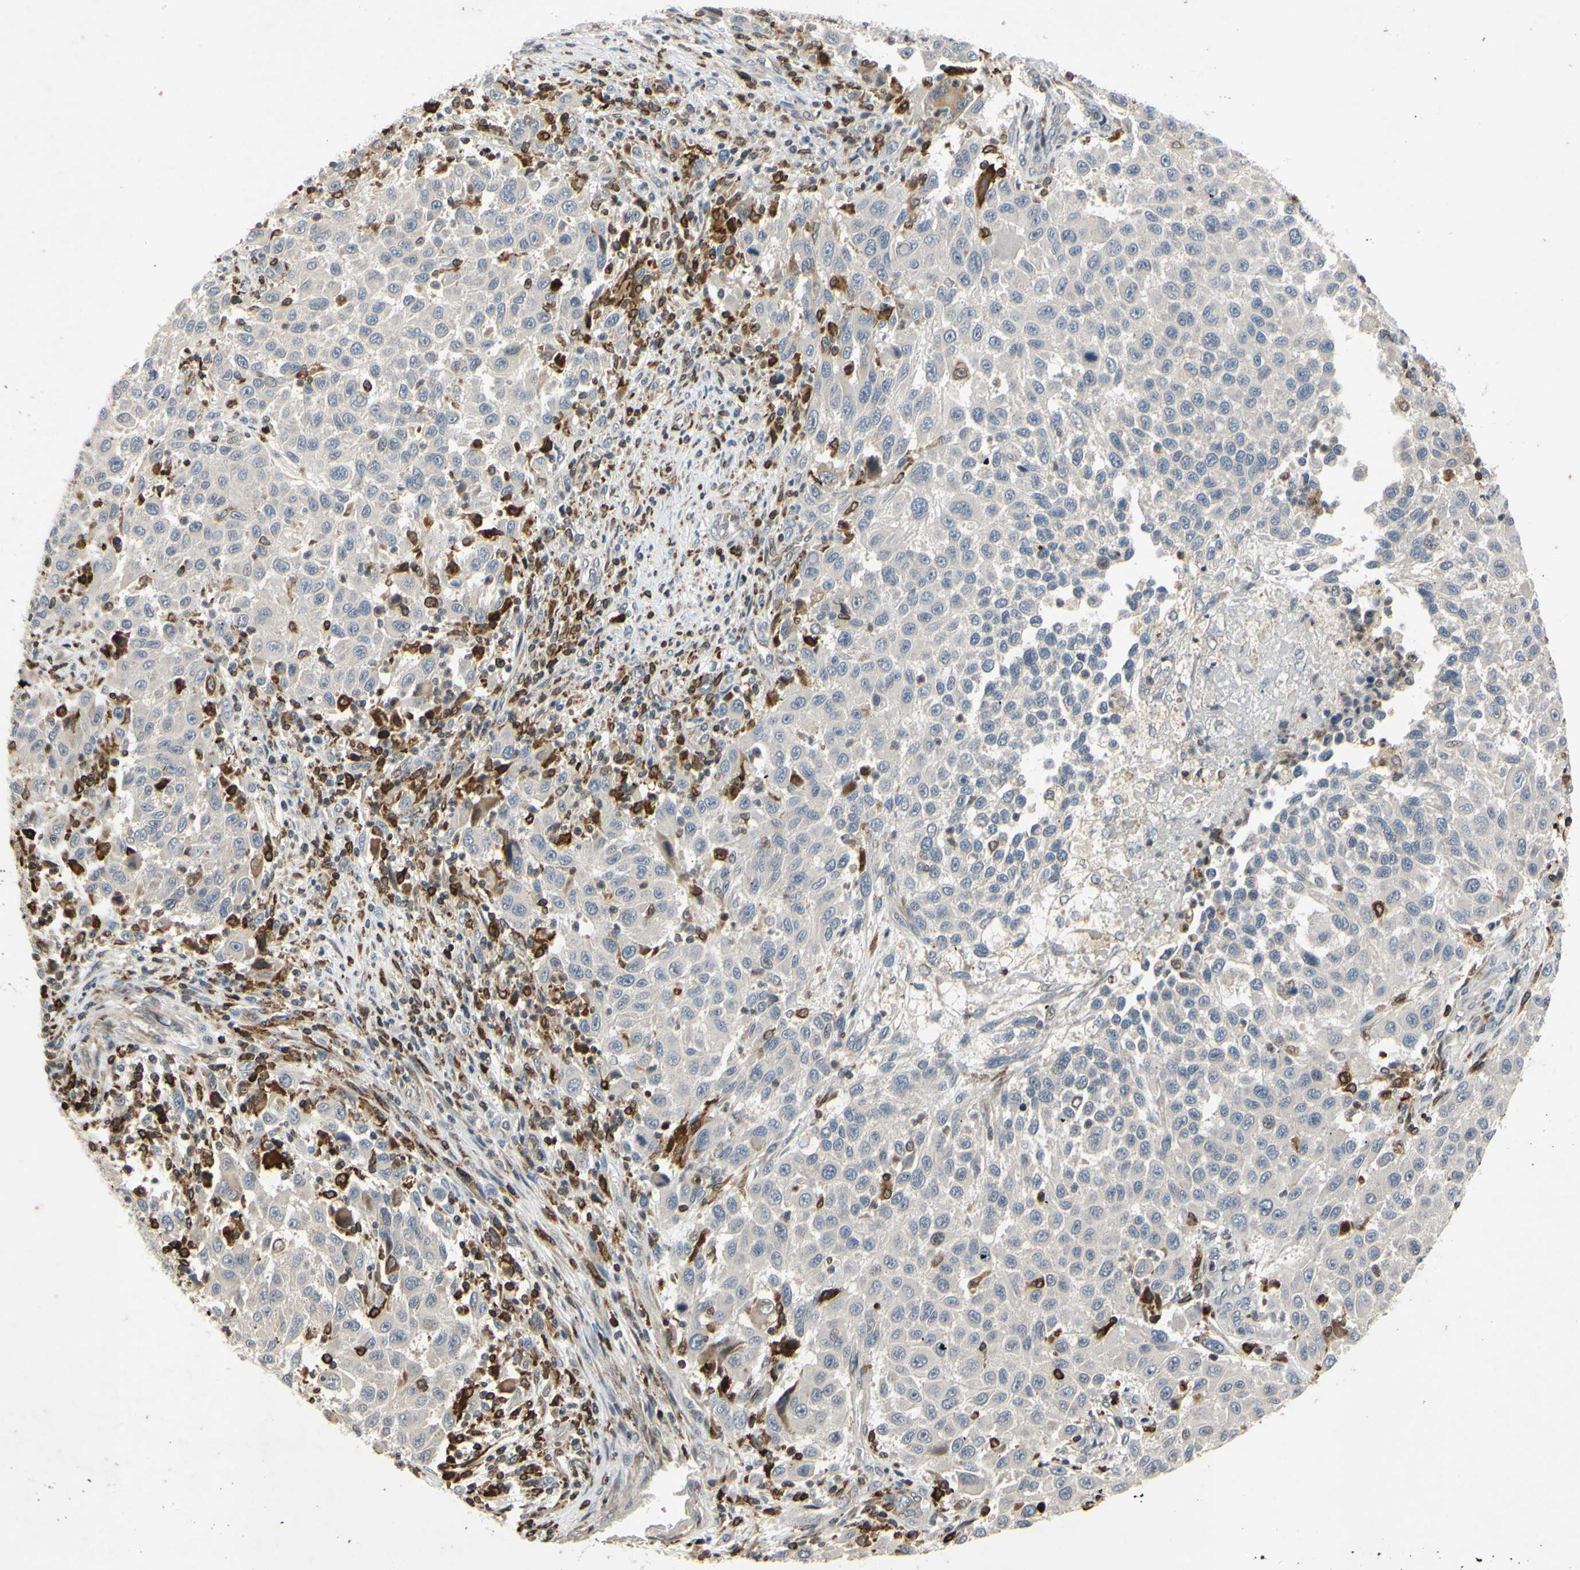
{"staining": {"intensity": "weak", "quantity": ">75%", "location": "cytoplasmic/membranous"}, "tissue": "melanoma", "cell_type": "Tumor cells", "image_type": "cancer", "snomed": [{"axis": "morphology", "description": "Malignant melanoma, Metastatic site"}, {"axis": "topography", "description": "Lymph node"}], "caption": "Weak cytoplasmic/membranous protein positivity is present in about >75% of tumor cells in malignant melanoma (metastatic site).", "gene": "PLXNA2", "patient": {"sex": "male", "age": 61}}